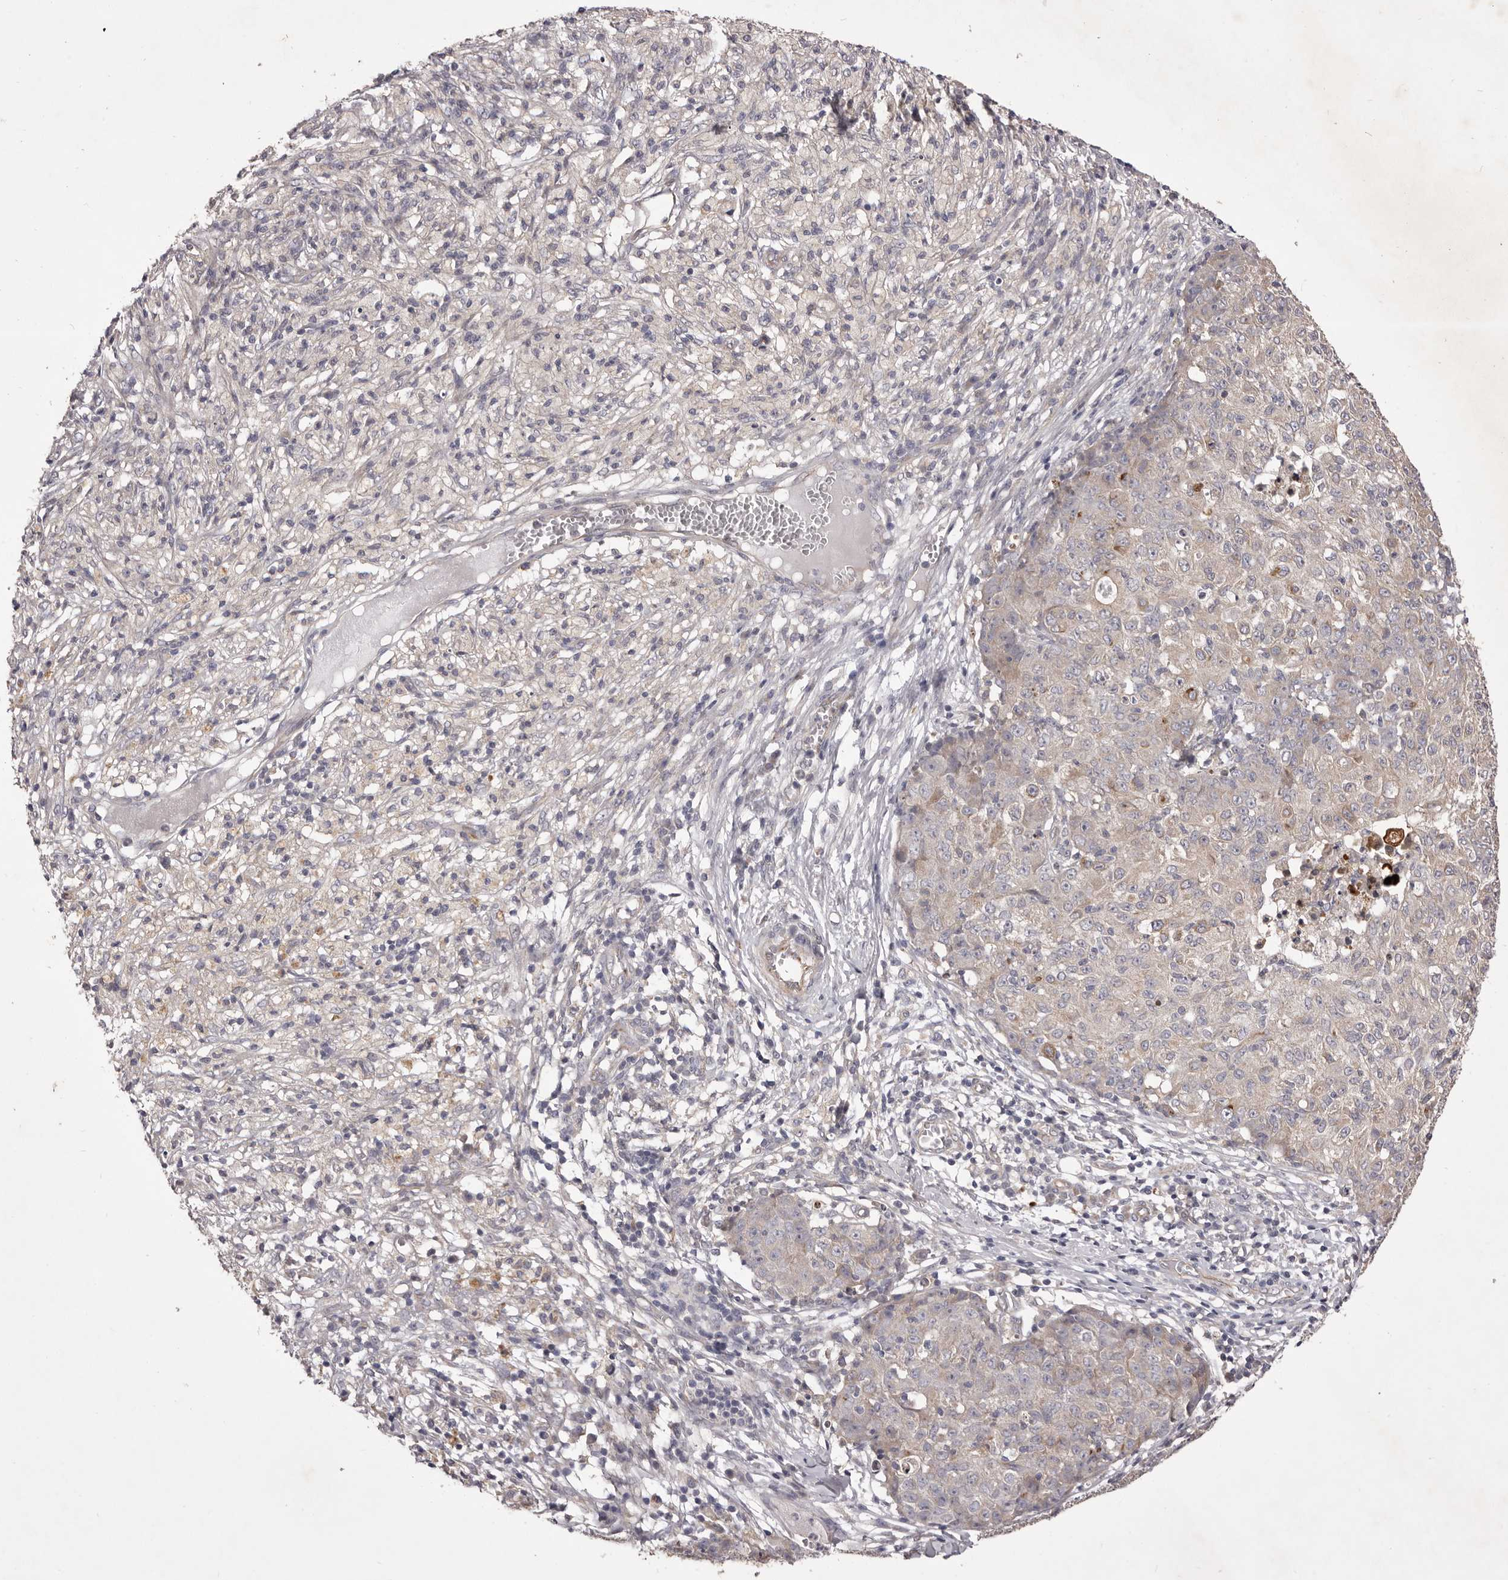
{"staining": {"intensity": "negative", "quantity": "none", "location": "none"}, "tissue": "ovarian cancer", "cell_type": "Tumor cells", "image_type": "cancer", "snomed": [{"axis": "morphology", "description": "Carcinoma, endometroid"}, {"axis": "topography", "description": "Ovary"}], "caption": "A high-resolution photomicrograph shows immunohistochemistry staining of endometroid carcinoma (ovarian), which displays no significant positivity in tumor cells.", "gene": "PNRC1", "patient": {"sex": "female", "age": 42}}